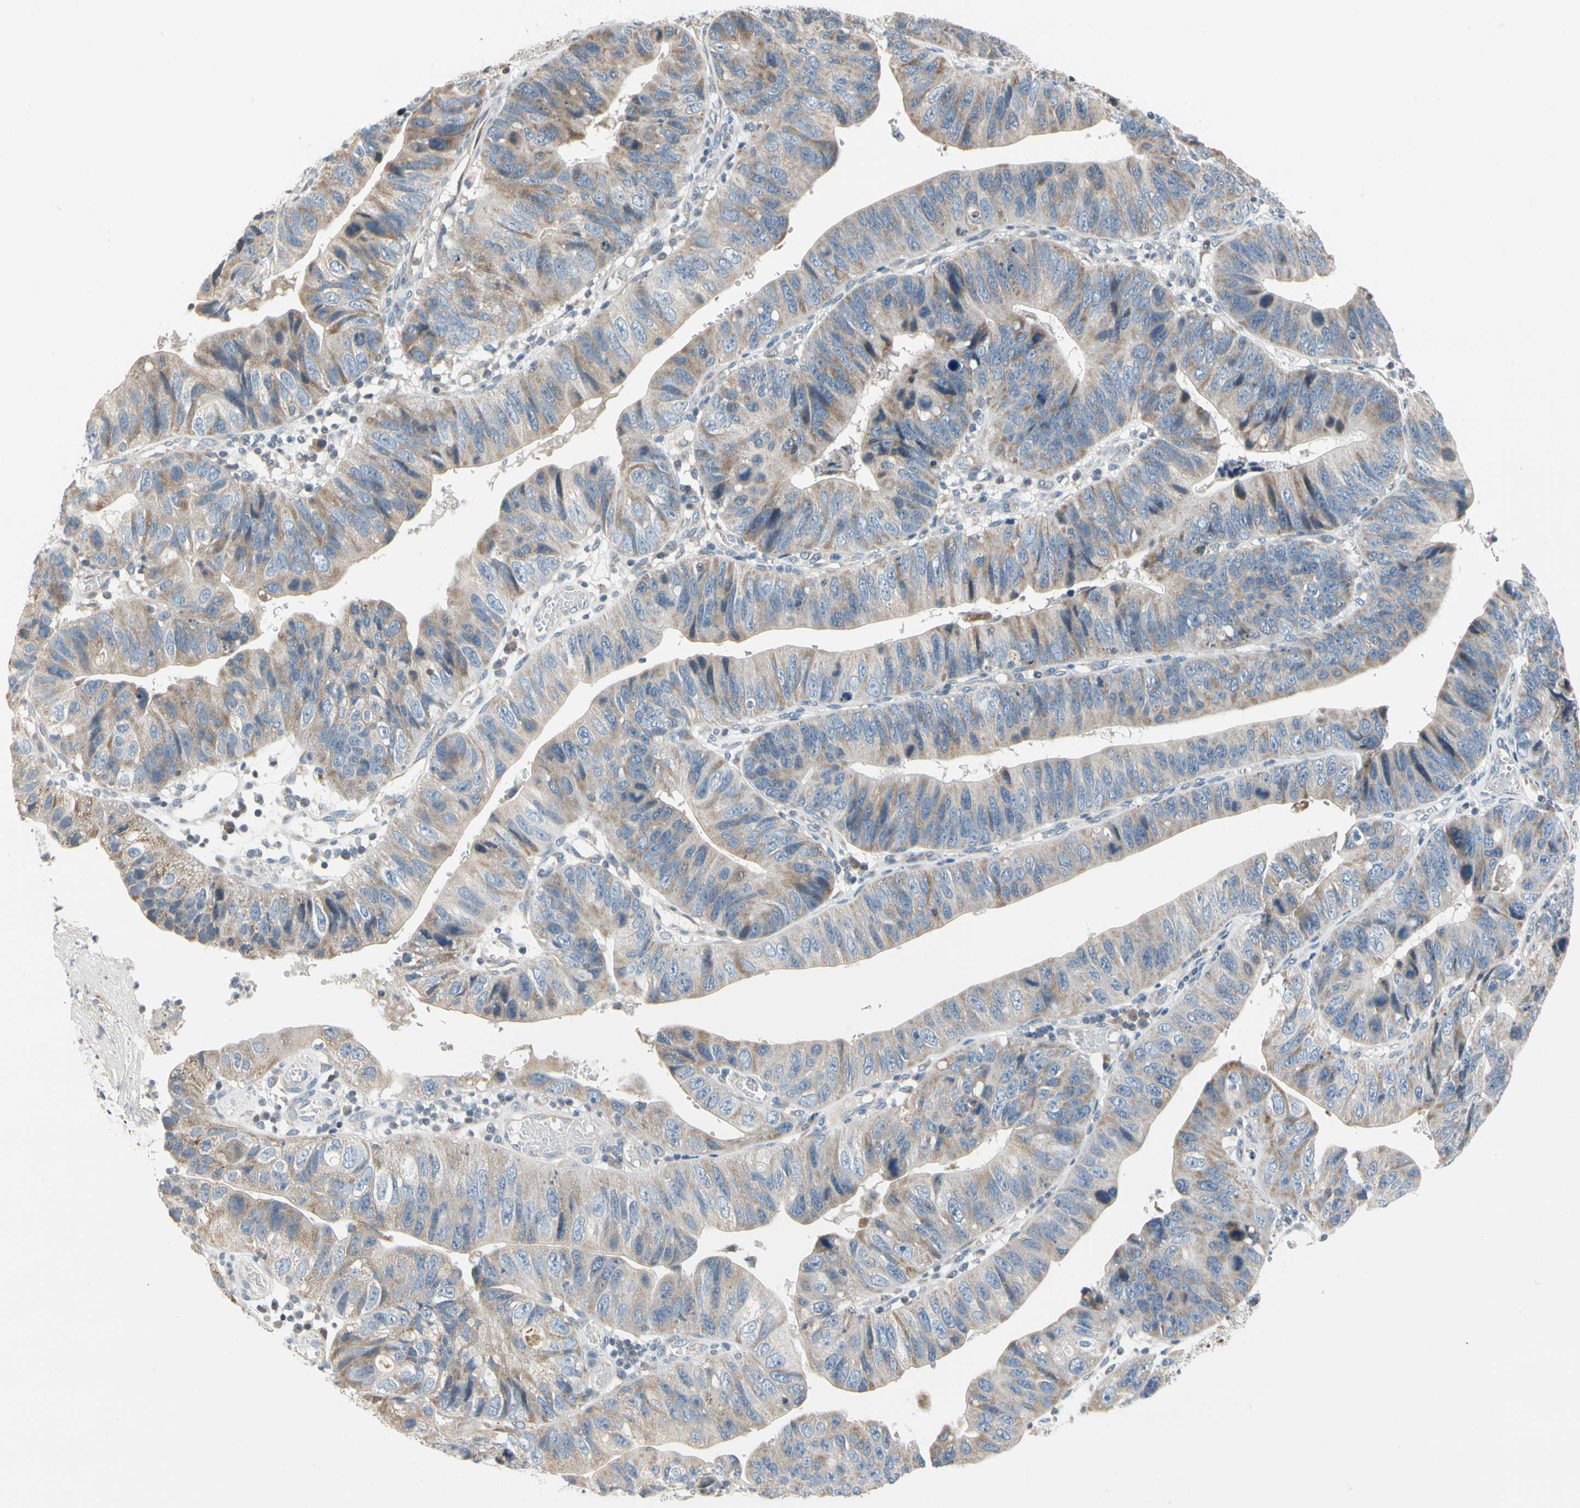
{"staining": {"intensity": "weak", "quantity": ">75%", "location": "cytoplasmic/membranous"}, "tissue": "stomach cancer", "cell_type": "Tumor cells", "image_type": "cancer", "snomed": [{"axis": "morphology", "description": "Adenocarcinoma, NOS"}, {"axis": "topography", "description": "Stomach"}], "caption": "Protein expression analysis of stomach adenocarcinoma displays weak cytoplasmic/membranous expression in approximately >75% of tumor cells.", "gene": "SOX30", "patient": {"sex": "male", "age": 59}}